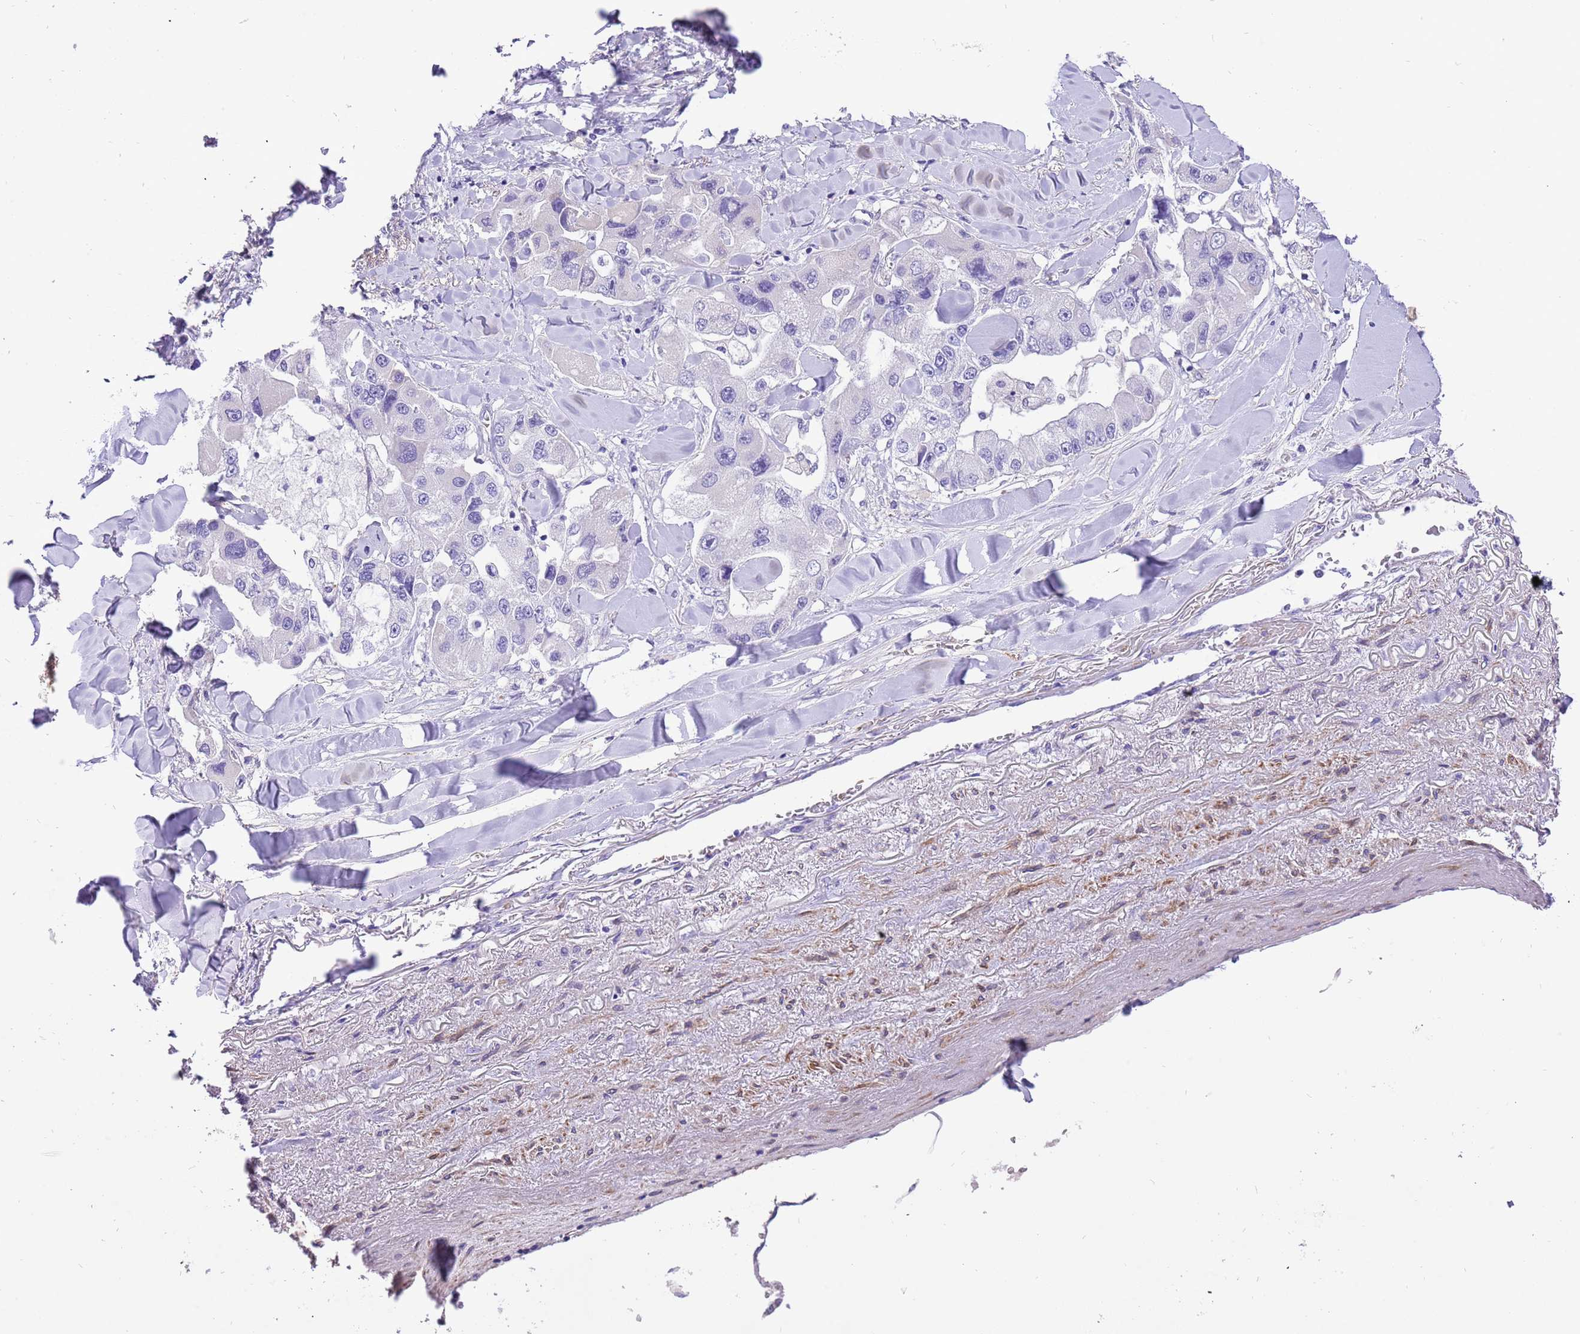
{"staining": {"intensity": "negative", "quantity": "none", "location": "none"}, "tissue": "lung cancer", "cell_type": "Tumor cells", "image_type": "cancer", "snomed": [{"axis": "morphology", "description": "Adenocarcinoma, NOS"}, {"axis": "topography", "description": "Lung"}], "caption": "DAB immunohistochemical staining of human adenocarcinoma (lung) shows no significant expression in tumor cells.", "gene": "KBTBD3", "patient": {"sex": "female", "age": 54}}